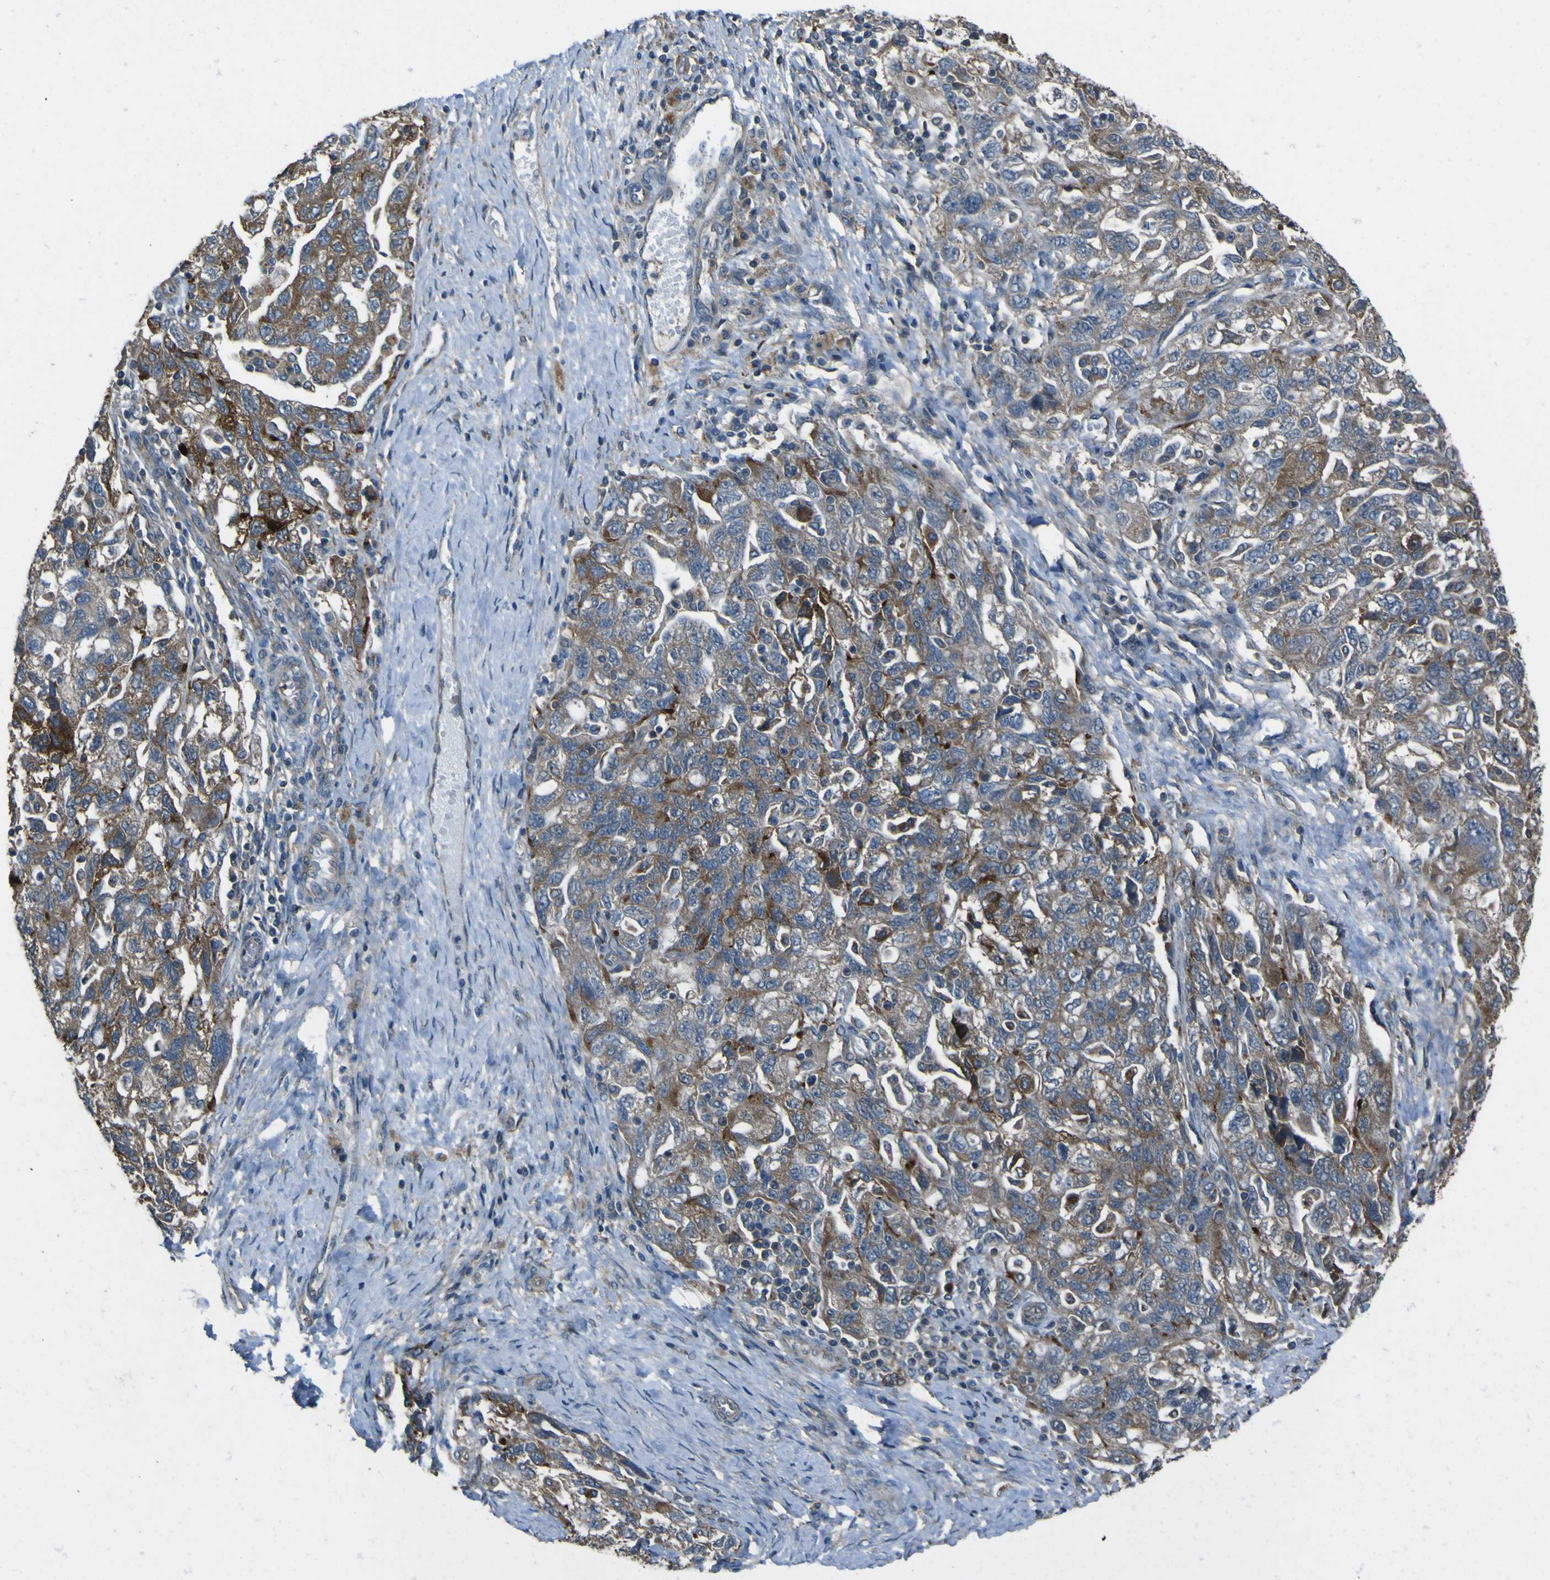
{"staining": {"intensity": "moderate", "quantity": ">75%", "location": "cytoplasmic/membranous"}, "tissue": "ovarian cancer", "cell_type": "Tumor cells", "image_type": "cancer", "snomed": [{"axis": "morphology", "description": "Carcinoma, NOS"}, {"axis": "morphology", "description": "Cystadenocarcinoma, serous, NOS"}, {"axis": "topography", "description": "Ovary"}], "caption": "A histopathology image showing moderate cytoplasmic/membranous positivity in approximately >75% of tumor cells in ovarian cancer, as visualized by brown immunohistochemical staining.", "gene": "NAALADL2", "patient": {"sex": "female", "age": 69}}